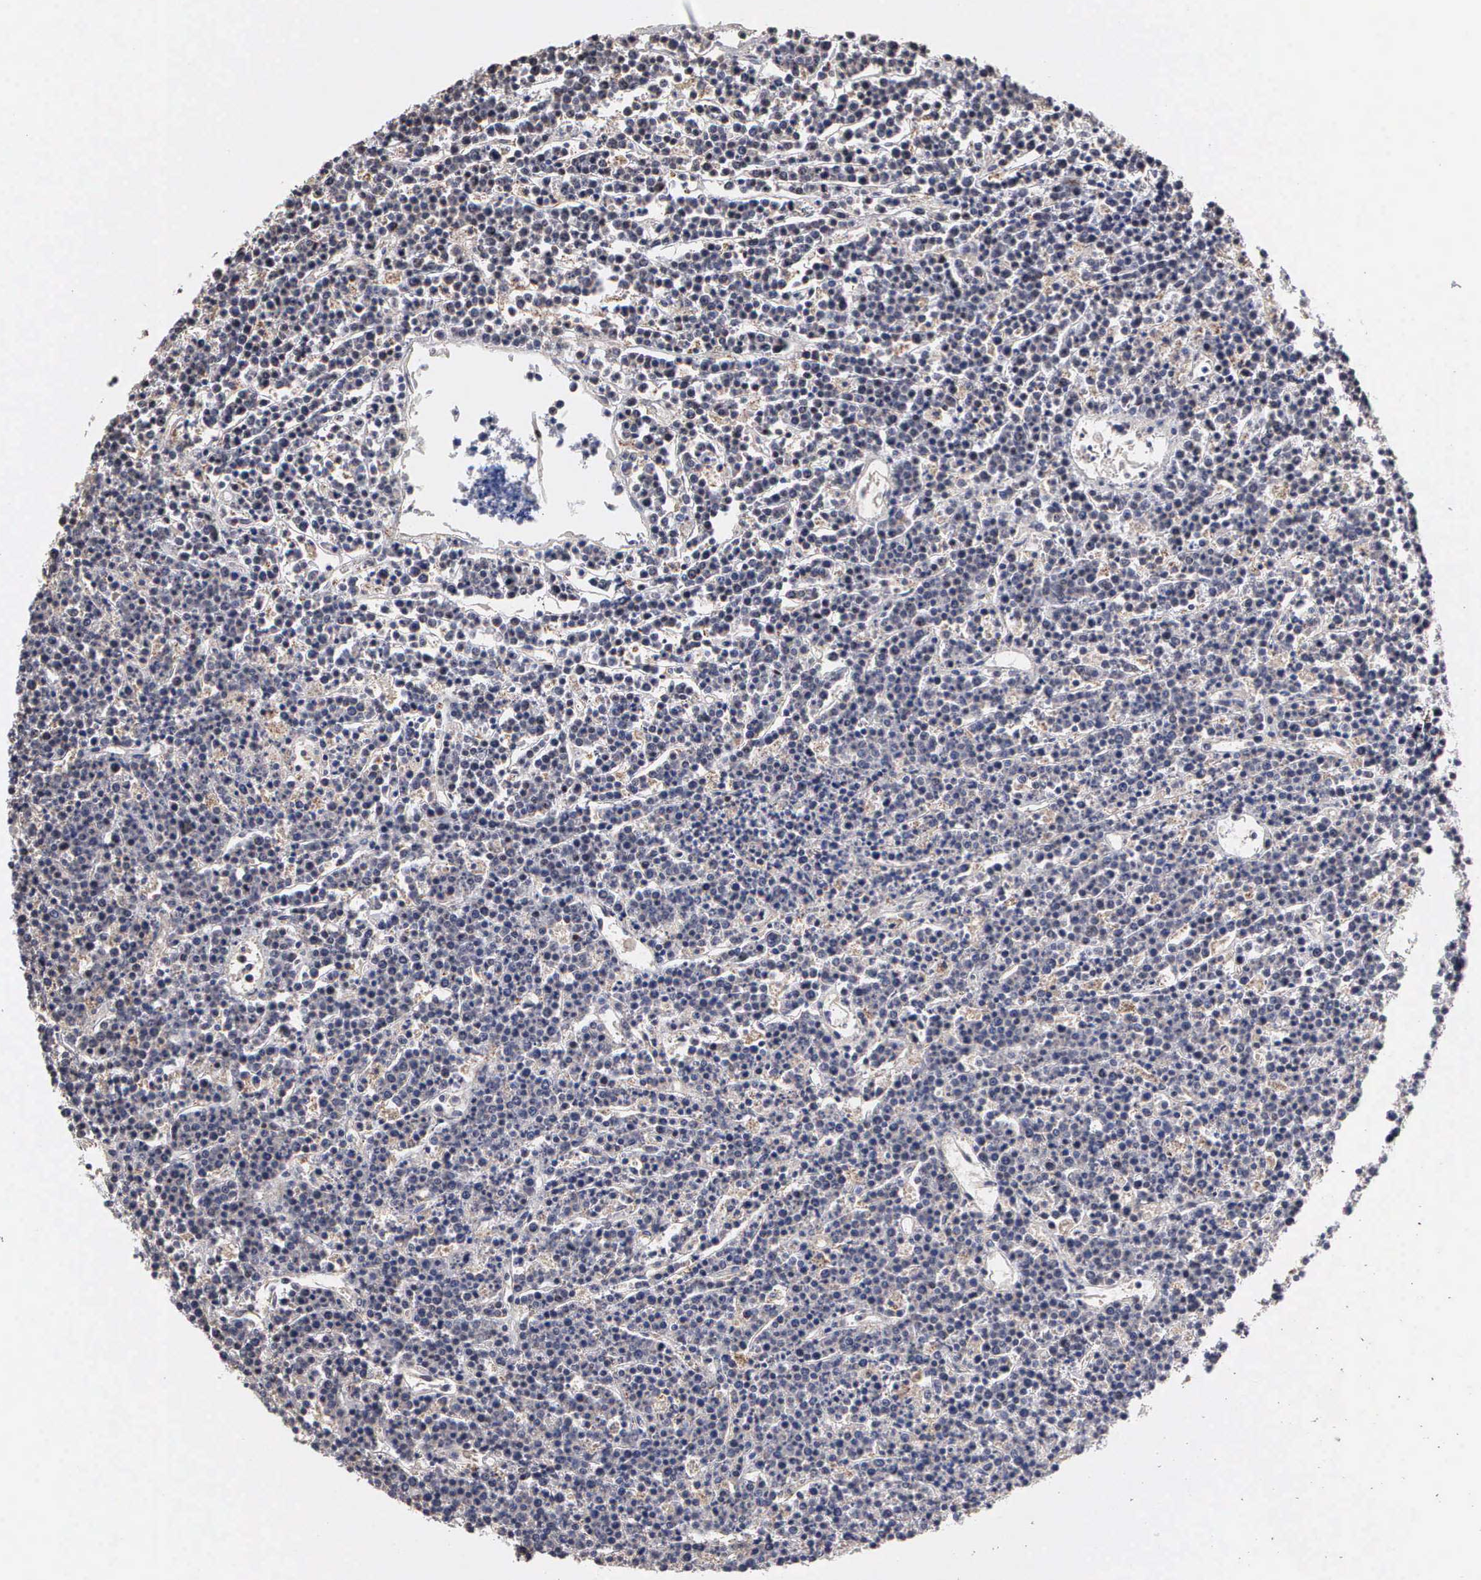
{"staining": {"intensity": "negative", "quantity": "none", "location": "none"}, "tissue": "lymphoma", "cell_type": "Tumor cells", "image_type": "cancer", "snomed": [{"axis": "morphology", "description": "Malignant lymphoma, non-Hodgkin's type, High grade"}, {"axis": "topography", "description": "Ovary"}], "caption": "Histopathology image shows no protein staining in tumor cells of high-grade malignant lymphoma, non-Hodgkin's type tissue.", "gene": "KDM6A", "patient": {"sex": "female", "age": 56}}